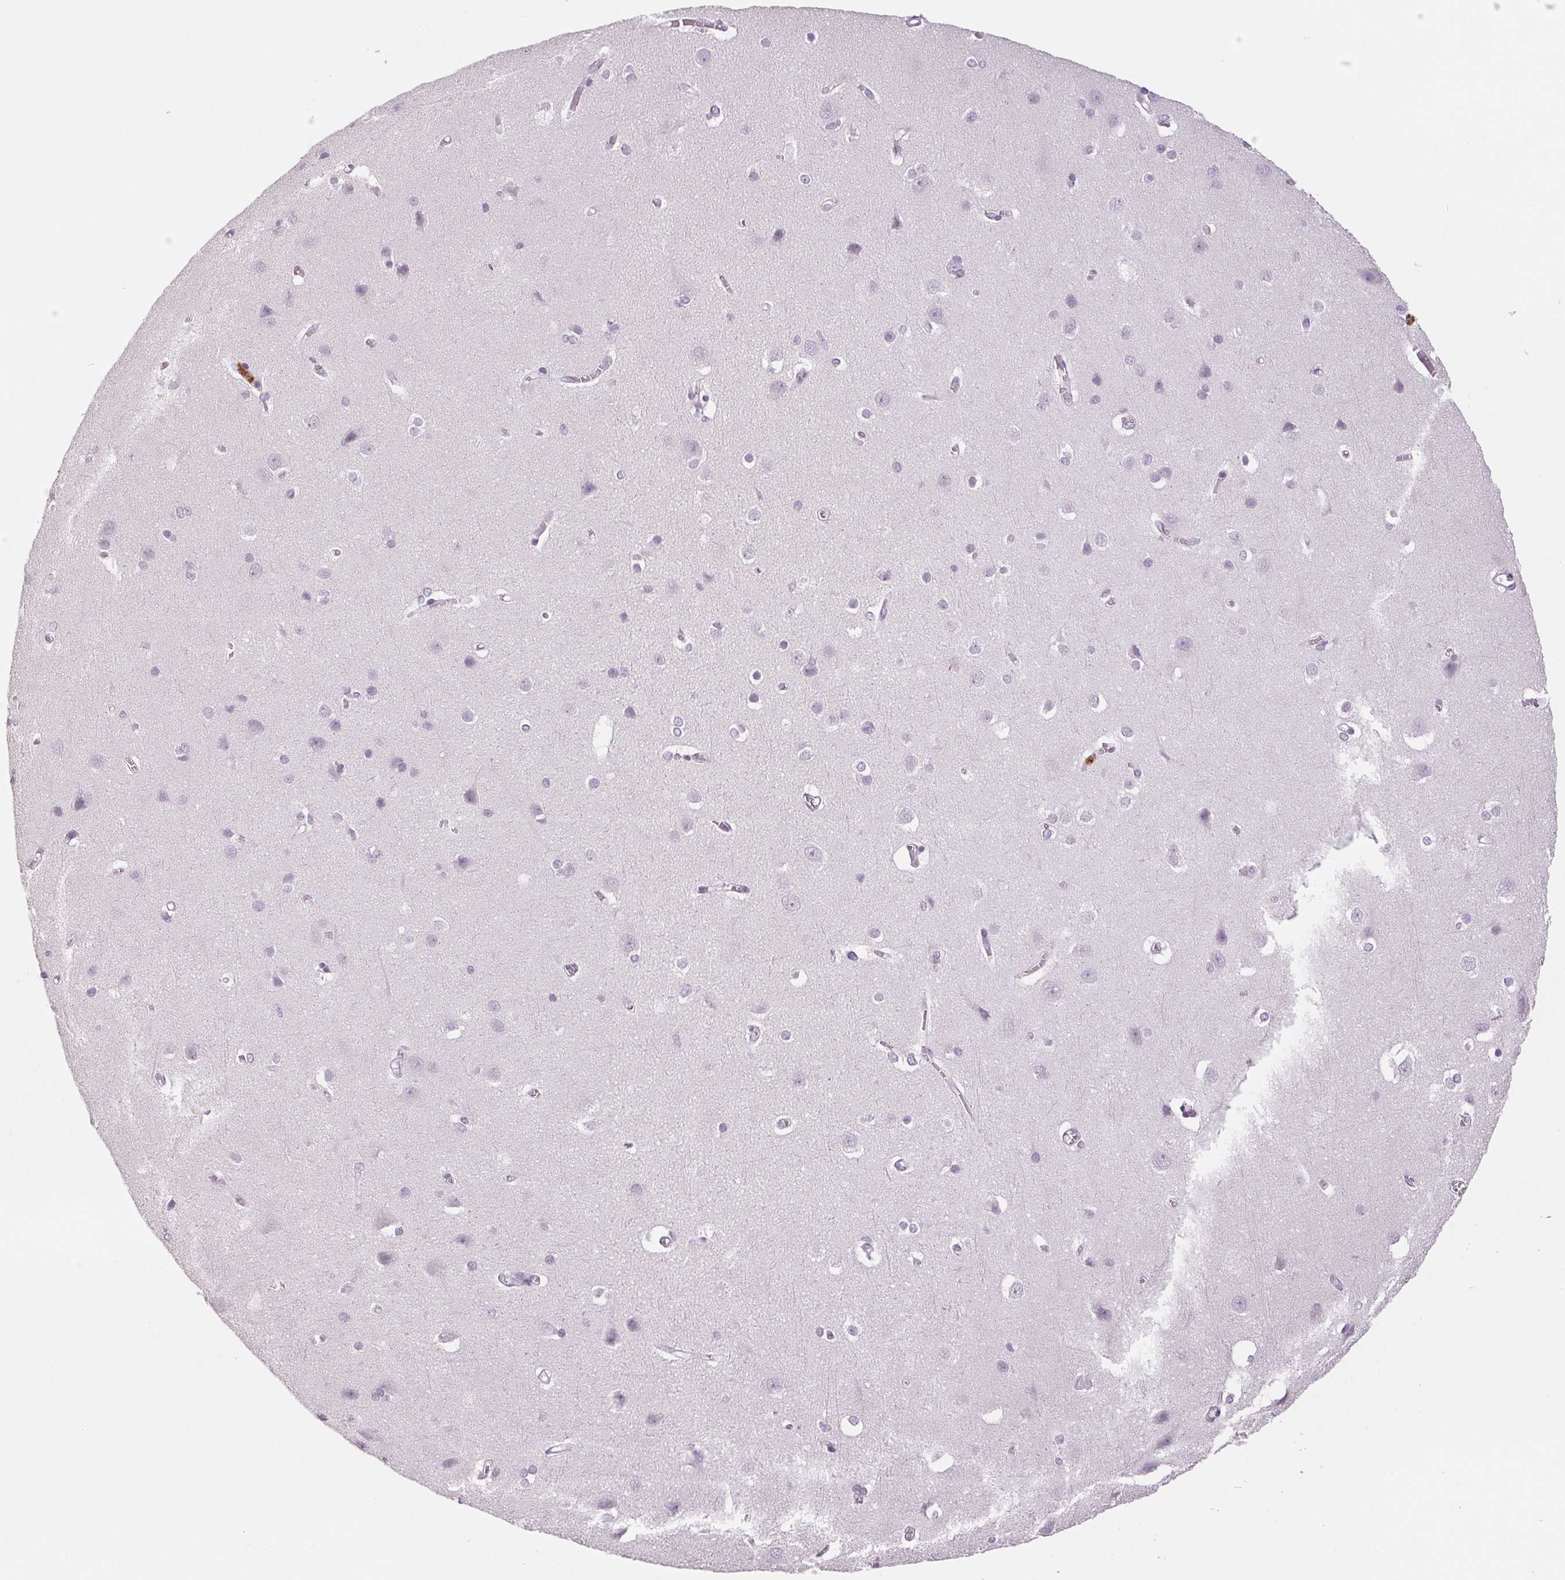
{"staining": {"intensity": "strong", "quantity": "<25%", "location": "cytoplasmic/membranous"}, "tissue": "cerebral cortex", "cell_type": "Endothelial cells", "image_type": "normal", "snomed": [{"axis": "morphology", "description": "Normal tissue, NOS"}, {"axis": "topography", "description": "Cerebral cortex"}], "caption": "Benign cerebral cortex reveals strong cytoplasmic/membranous positivity in about <25% of endothelial cells.", "gene": "LTF", "patient": {"sex": "male", "age": 37}}